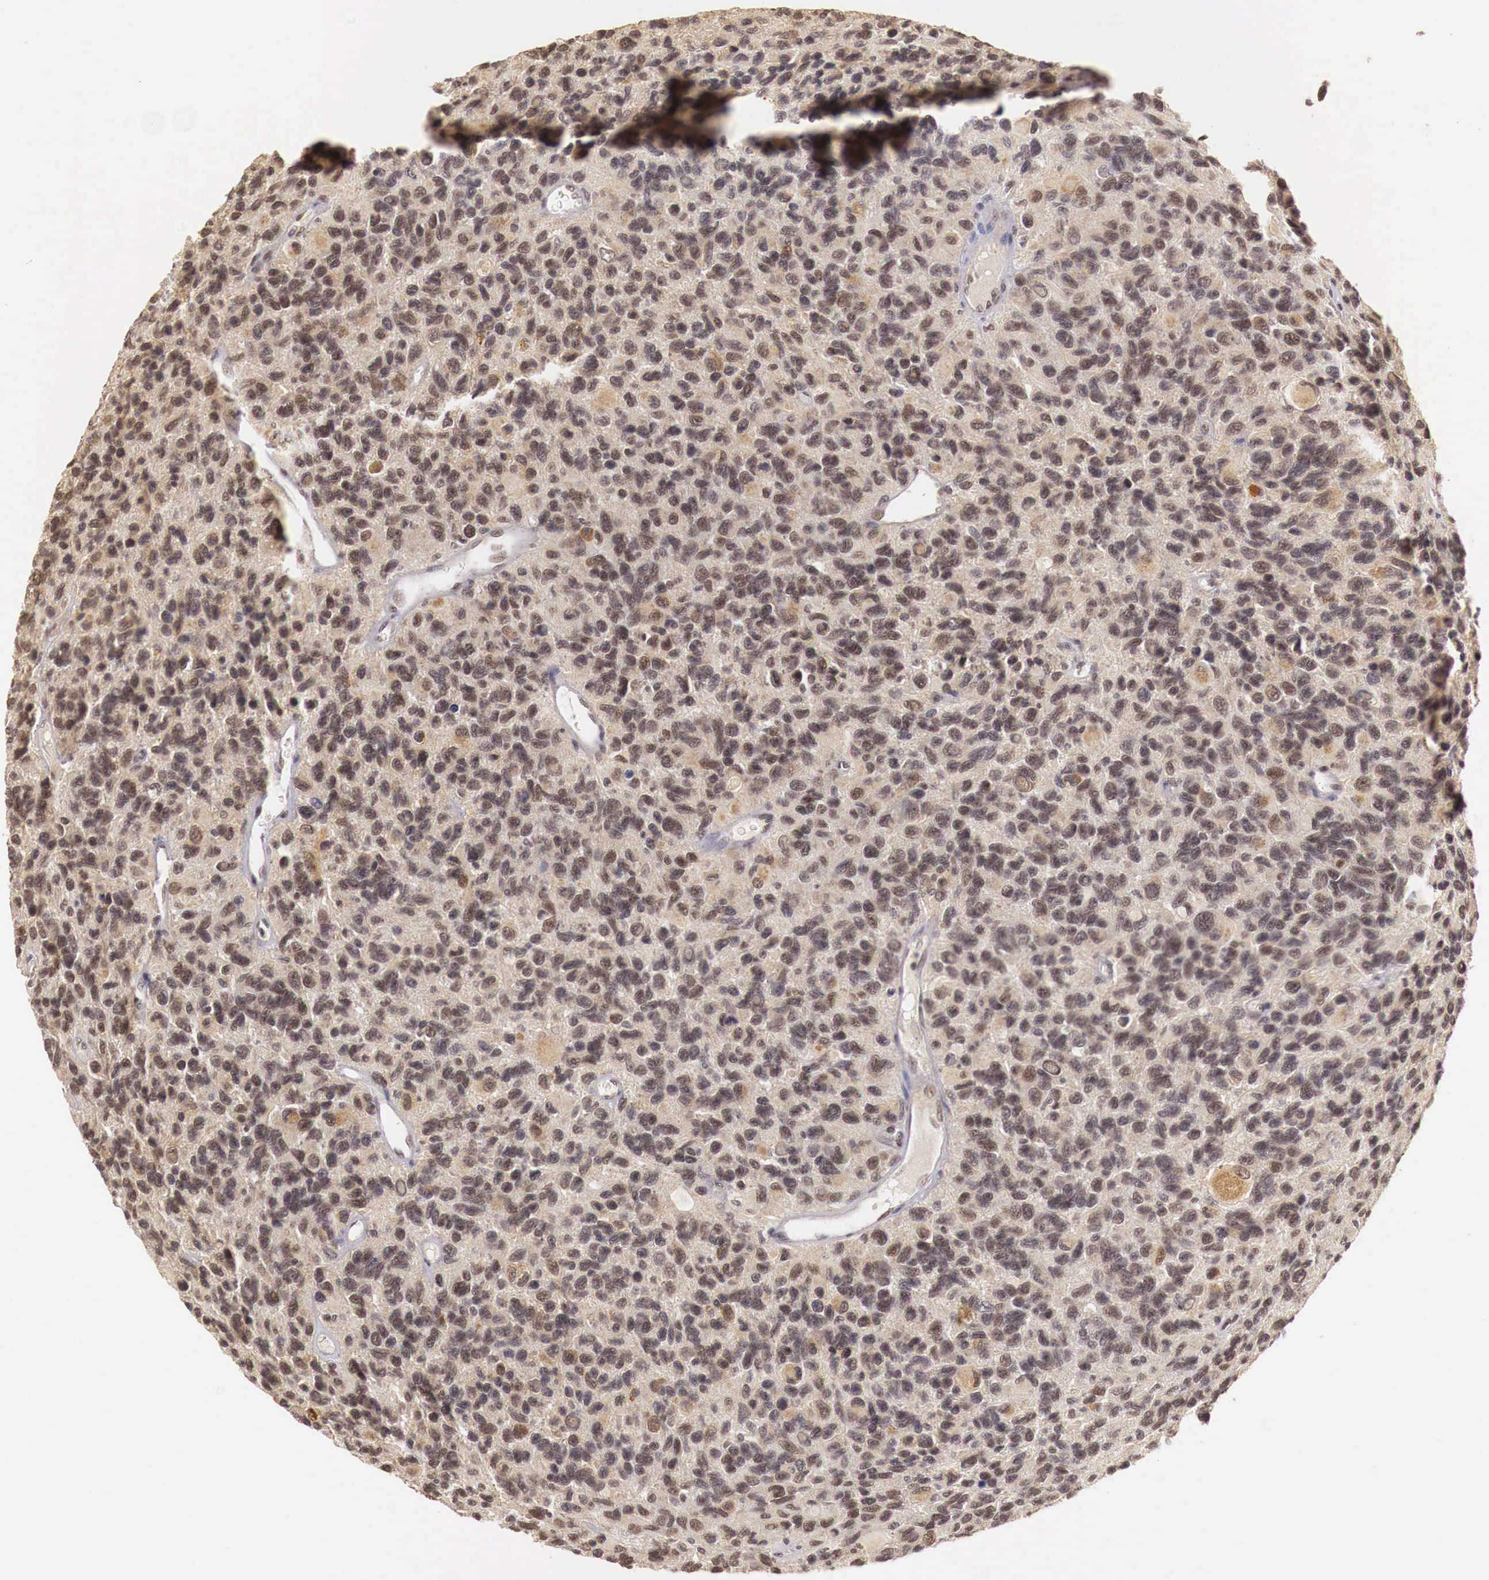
{"staining": {"intensity": "moderate", "quantity": ">75%", "location": "cytoplasmic/membranous,nuclear"}, "tissue": "glioma", "cell_type": "Tumor cells", "image_type": "cancer", "snomed": [{"axis": "morphology", "description": "Glioma, malignant, High grade"}, {"axis": "topography", "description": "Brain"}], "caption": "Protein positivity by immunohistochemistry reveals moderate cytoplasmic/membranous and nuclear staining in approximately >75% of tumor cells in malignant glioma (high-grade).", "gene": "GPKOW", "patient": {"sex": "male", "age": 77}}